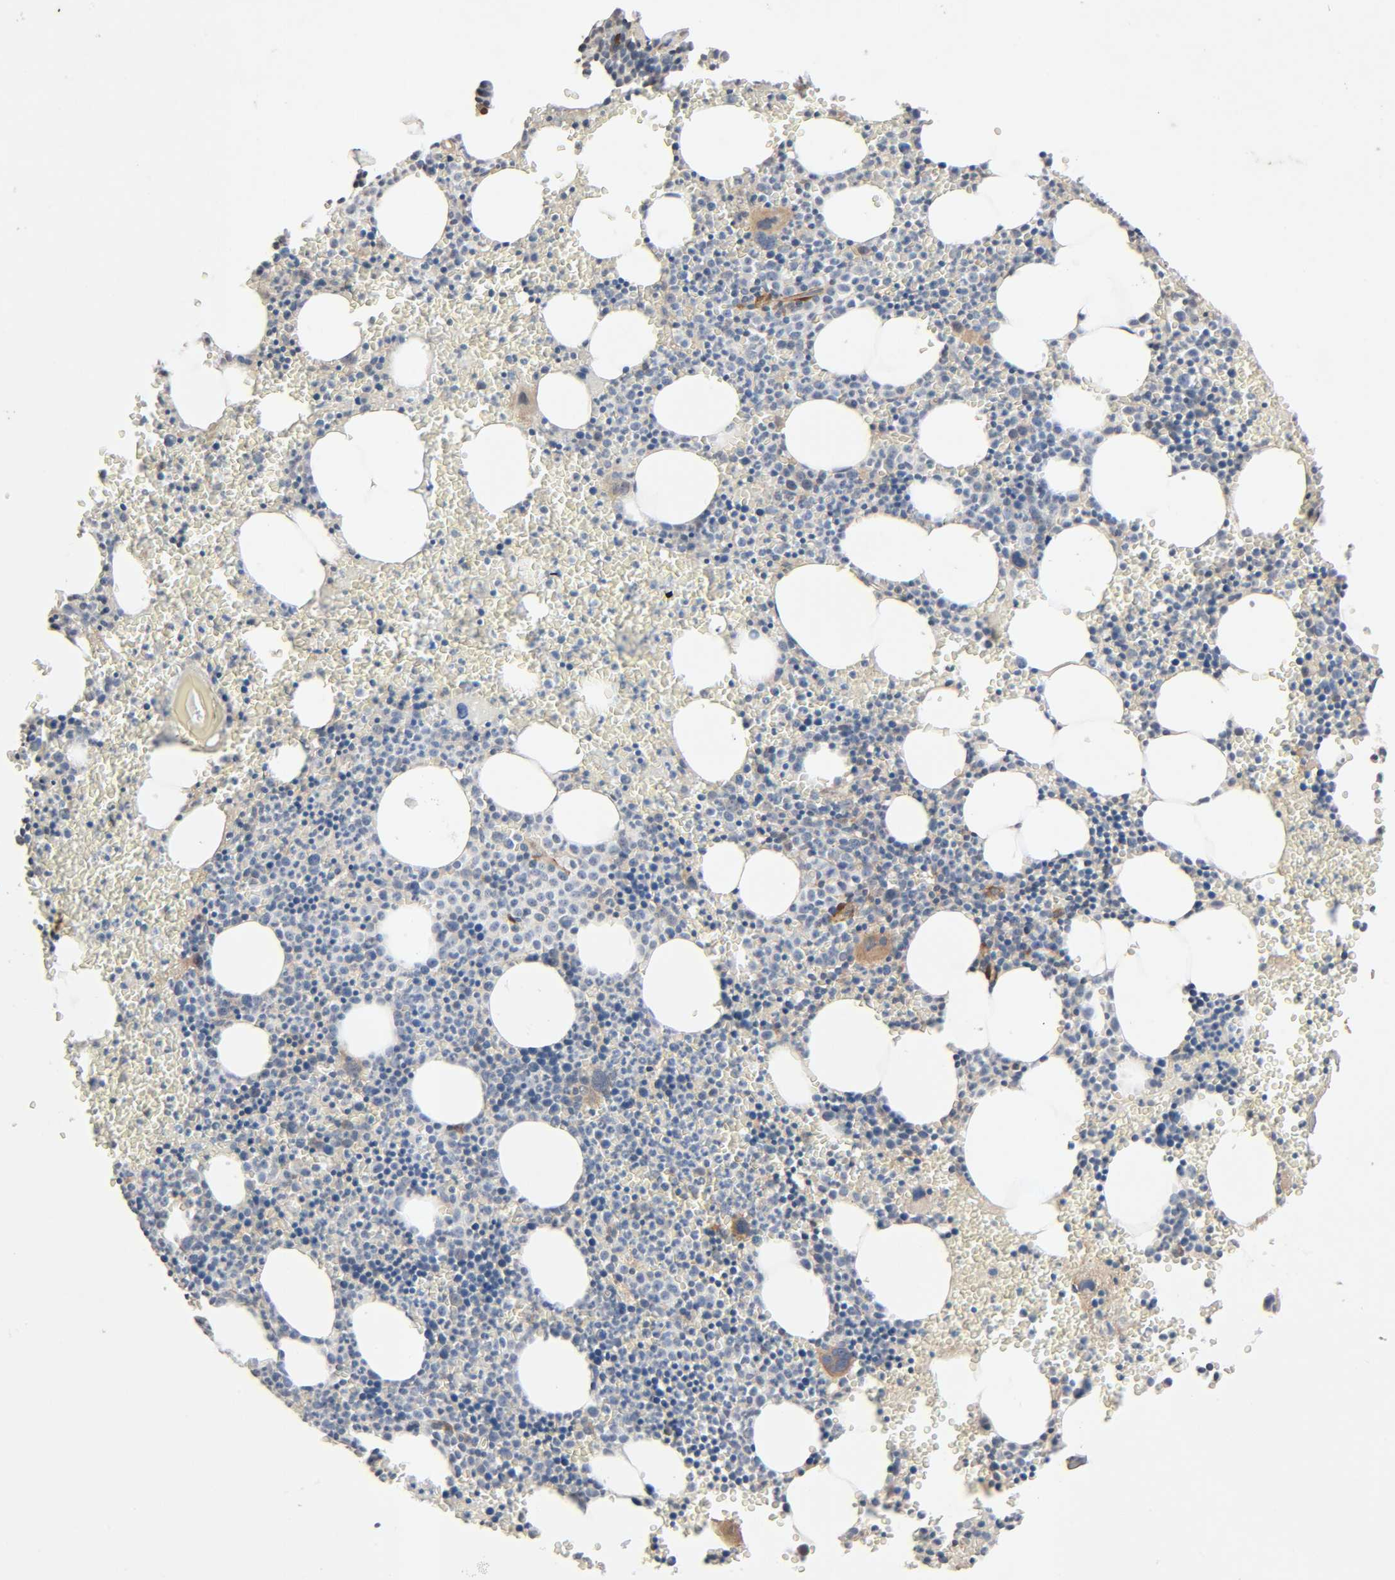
{"staining": {"intensity": "weak", "quantity": "<25%", "location": "cytoplasmic/membranous"}, "tissue": "bone marrow", "cell_type": "Hematopoietic cells", "image_type": "normal", "snomed": [{"axis": "morphology", "description": "Normal tissue, NOS"}, {"axis": "topography", "description": "Bone marrow"}], "caption": "Hematopoietic cells show no significant protein expression in normal bone marrow. (Stains: DAB immunohistochemistry with hematoxylin counter stain, Microscopy: brightfield microscopy at high magnification).", "gene": "PTK2", "patient": {"sex": "female", "age": 68}}